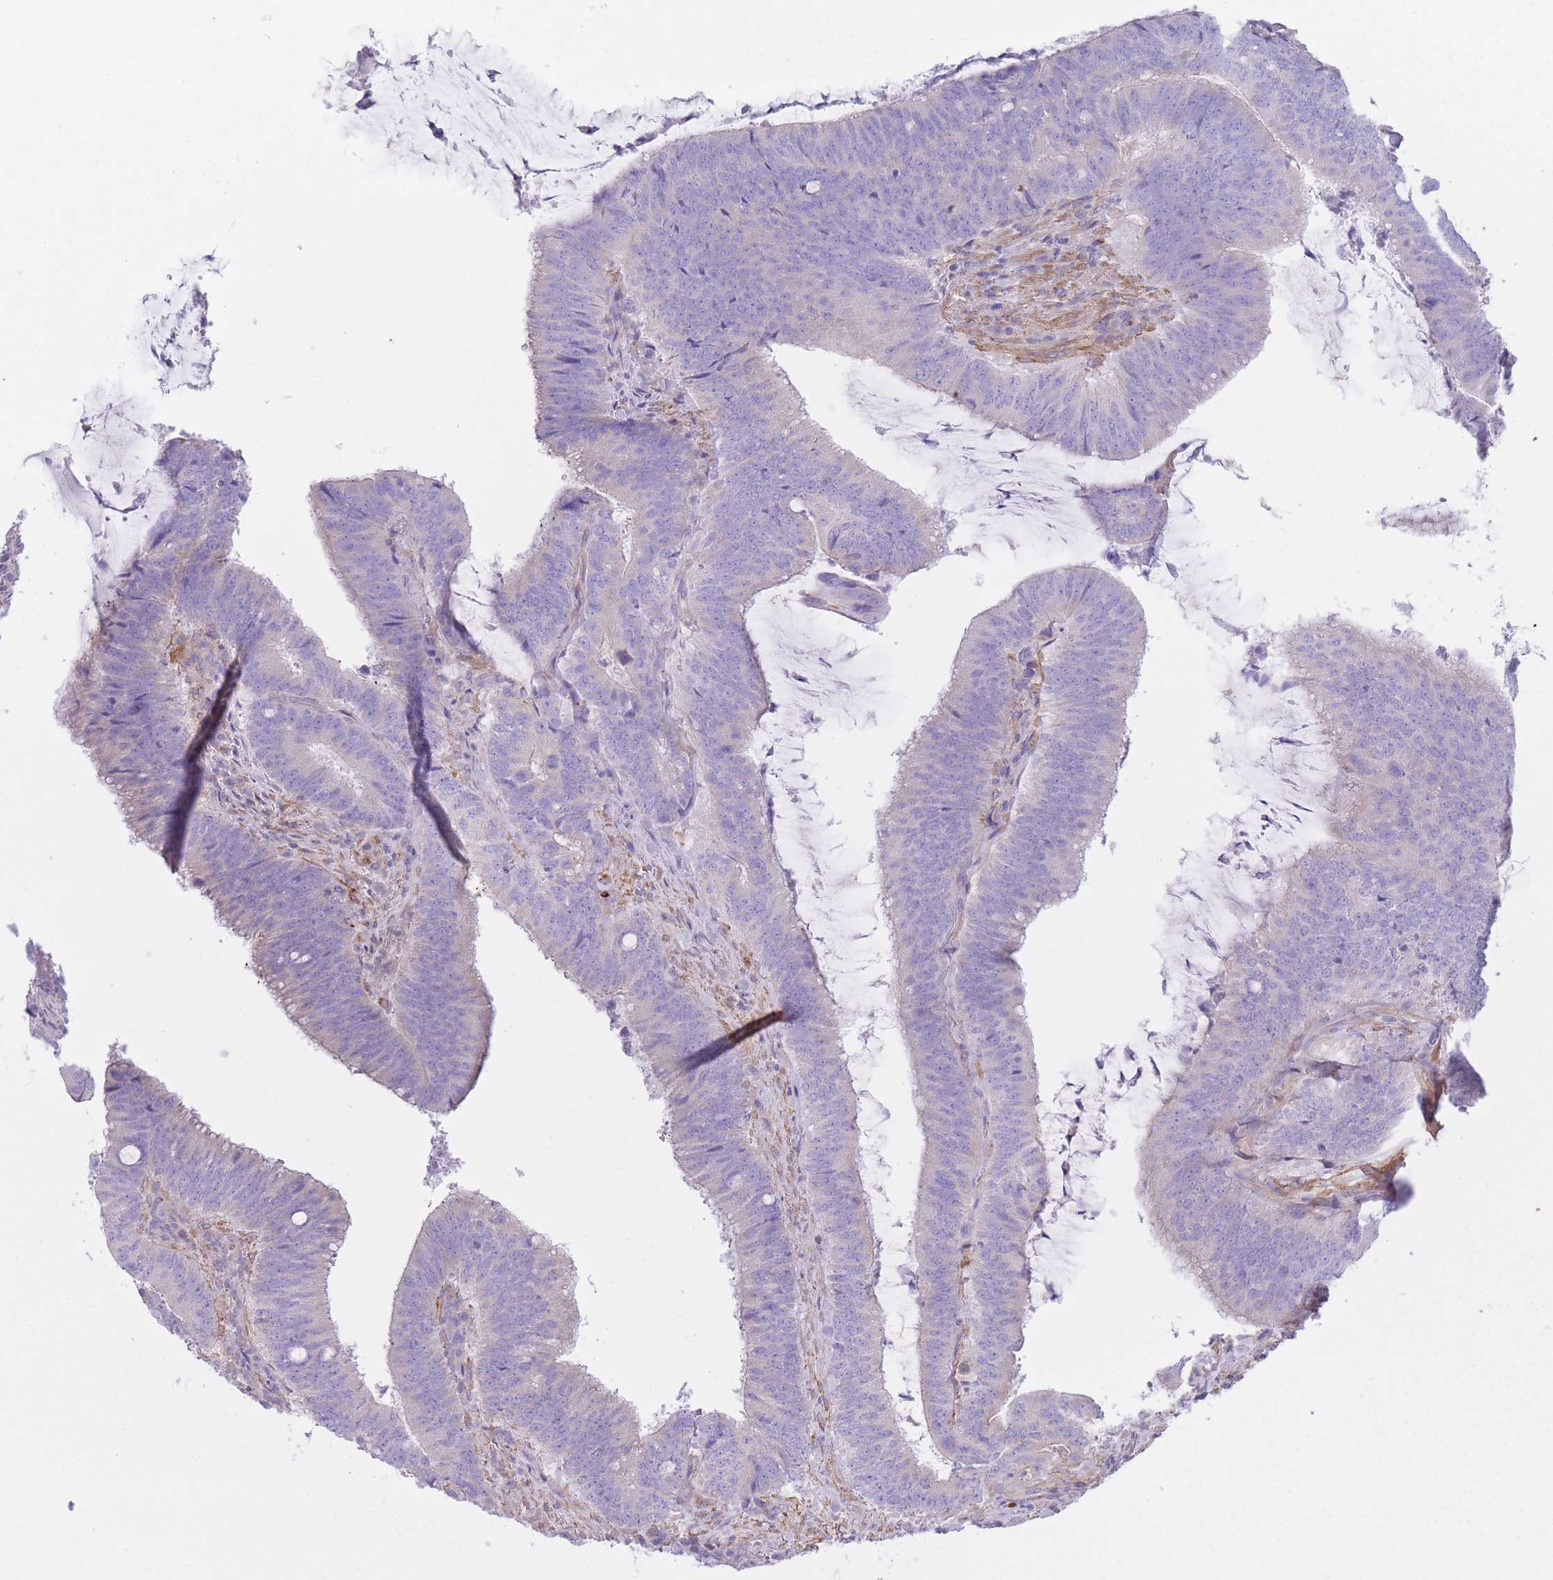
{"staining": {"intensity": "negative", "quantity": "none", "location": "none"}, "tissue": "colorectal cancer", "cell_type": "Tumor cells", "image_type": "cancer", "snomed": [{"axis": "morphology", "description": "Adenocarcinoma, NOS"}, {"axis": "topography", "description": "Colon"}], "caption": "An immunohistochemistry (IHC) micrograph of adenocarcinoma (colorectal) is shown. There is no staining in tumor cells of adenocarcinoma (colorectal).", "gene": "LDB3", "patient": {"sex": "female", "age": 43}}